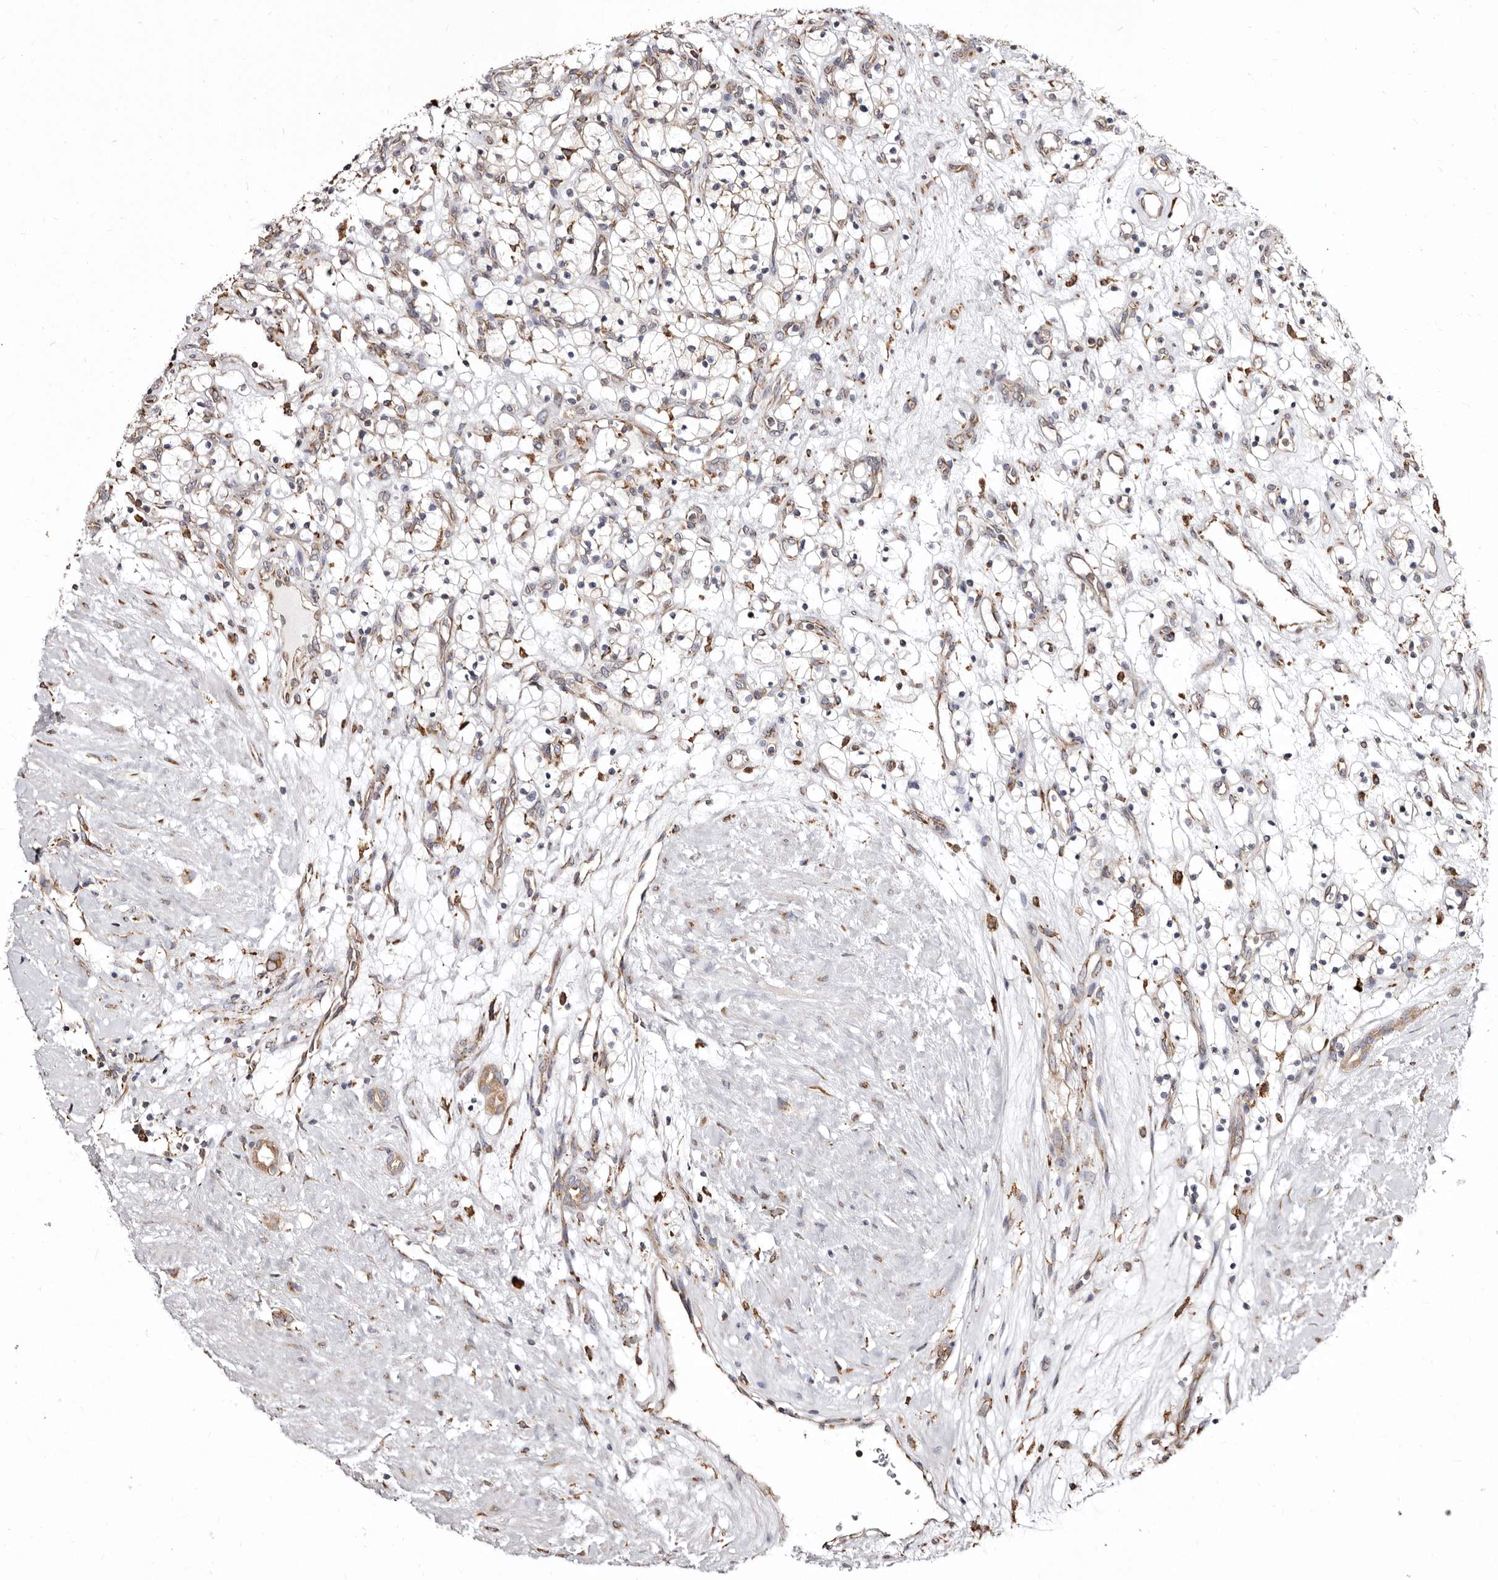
{"staining": {"intensity": "weak", "quantity": ">75%", "location": "cytoplasmic/membranous"}, "tissue": "renal cancer", "cell_type": "Tumor cells", "image_type": "cancer", "snomed": [{"axis": "morphology", "description": "Adenocarcinoma, NOS"}, {"axis": "topography", "description": "Kidney"}], "caption": "Approximately >75% of tumor cells in renal cancer (adenocarcinoma) reveal weak cytoplasmic/membranous protein expression as visualized by brown immunohistochemical staining.", "gene": "ACBD6", "patient": {"sex": "female", "age": 57}}